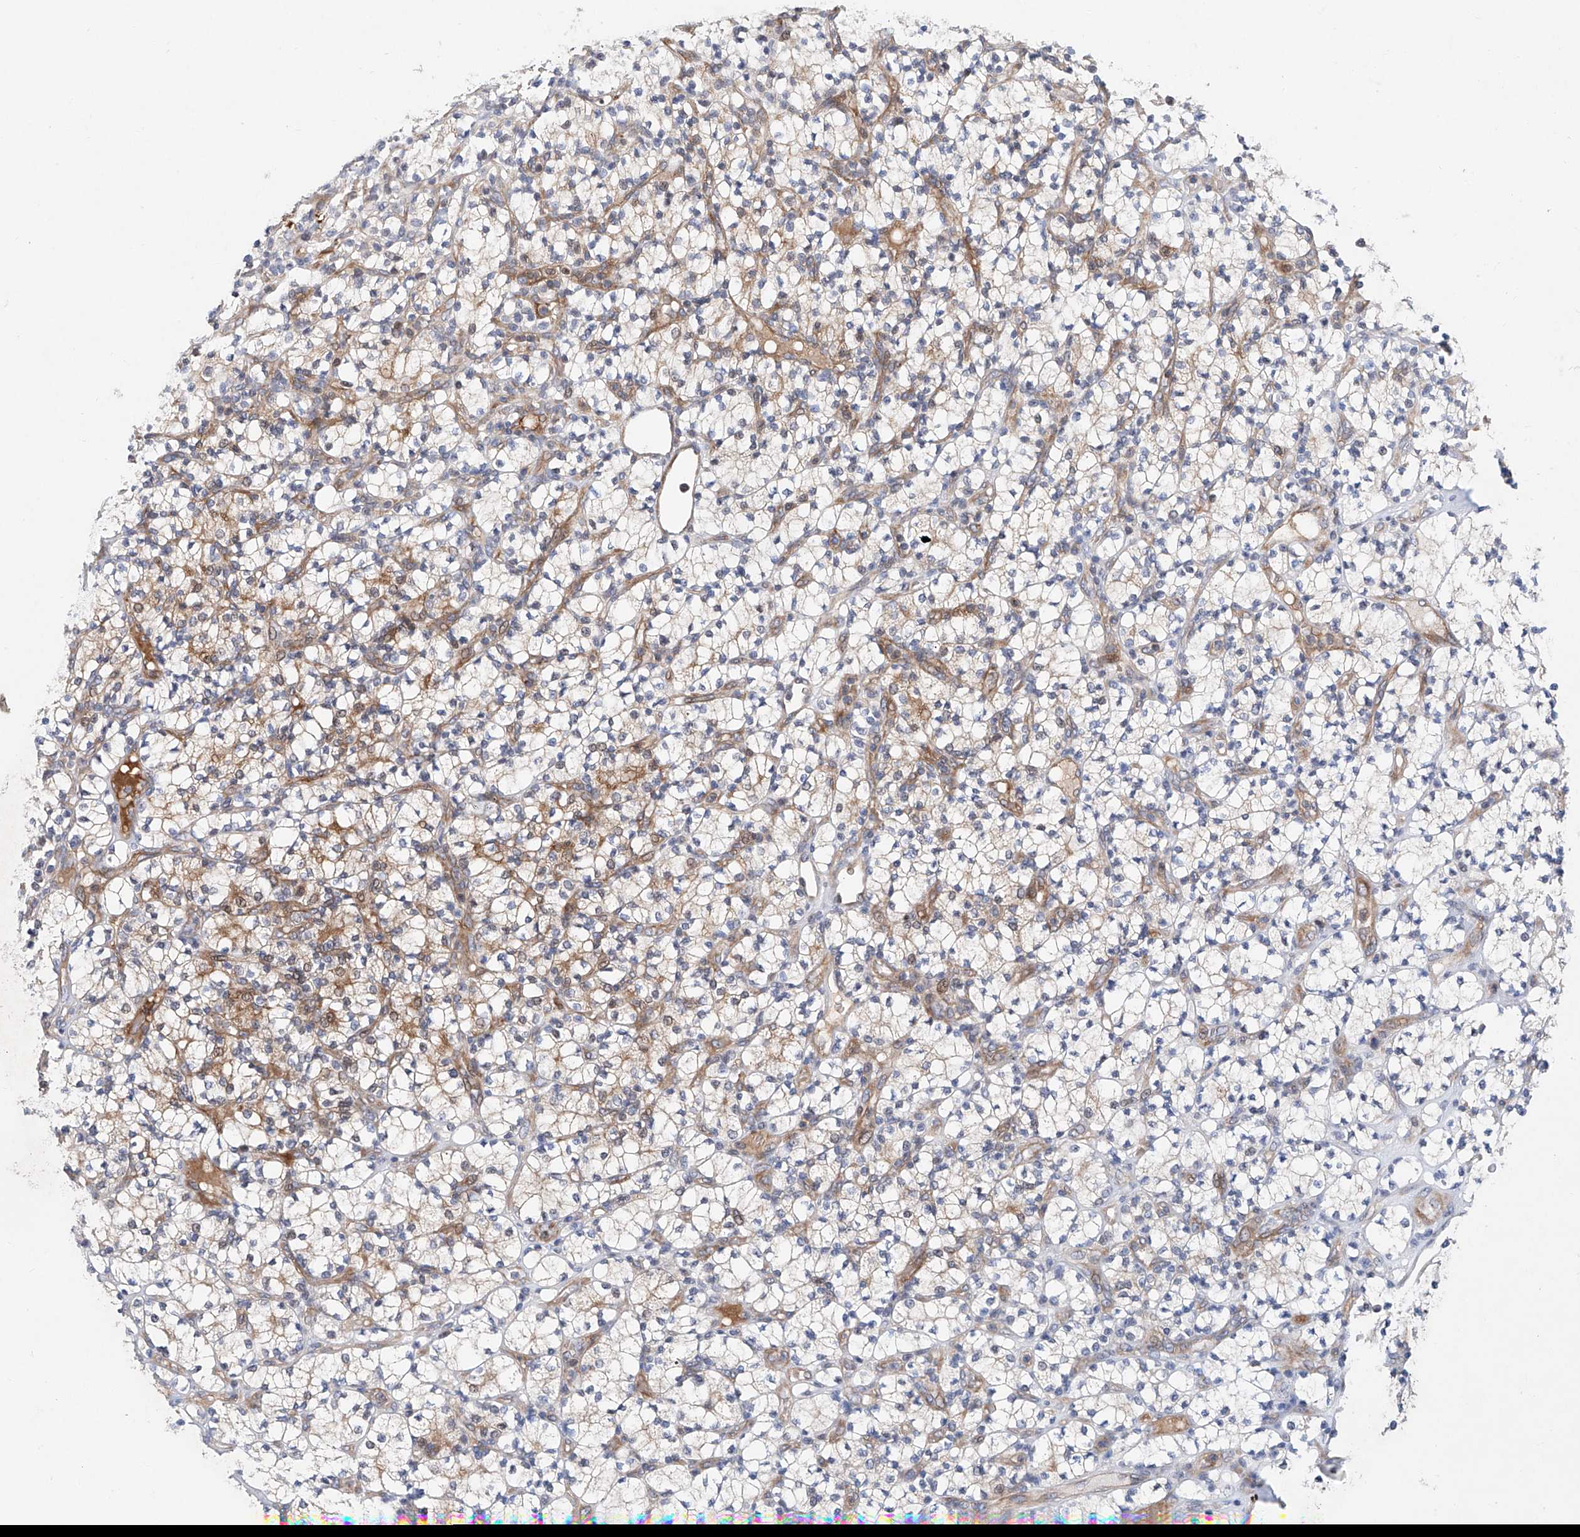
{"staining": {"intensity": "moderate", "quantity": "<25%", "location": "cytoplasmic/membranous"}, "tissue": "renal cancer", "cell_type": "Tumor cells", "image_type": "cancer", "snomed": [{"axis": "morphology", "description": "Adenocarcinoma, NOS"}, {"axis": "topography", "description": "Kidney"}], "caption": "The micrograph shows staining of adenocarcinoma (renal), revealing moderate cytoplasmic/membranous protein expression (brown color) within tumor cells. Nuclei are stained in blue.", "gene": "FUCA2", "patient": {"sex": "male", "age": 77}}